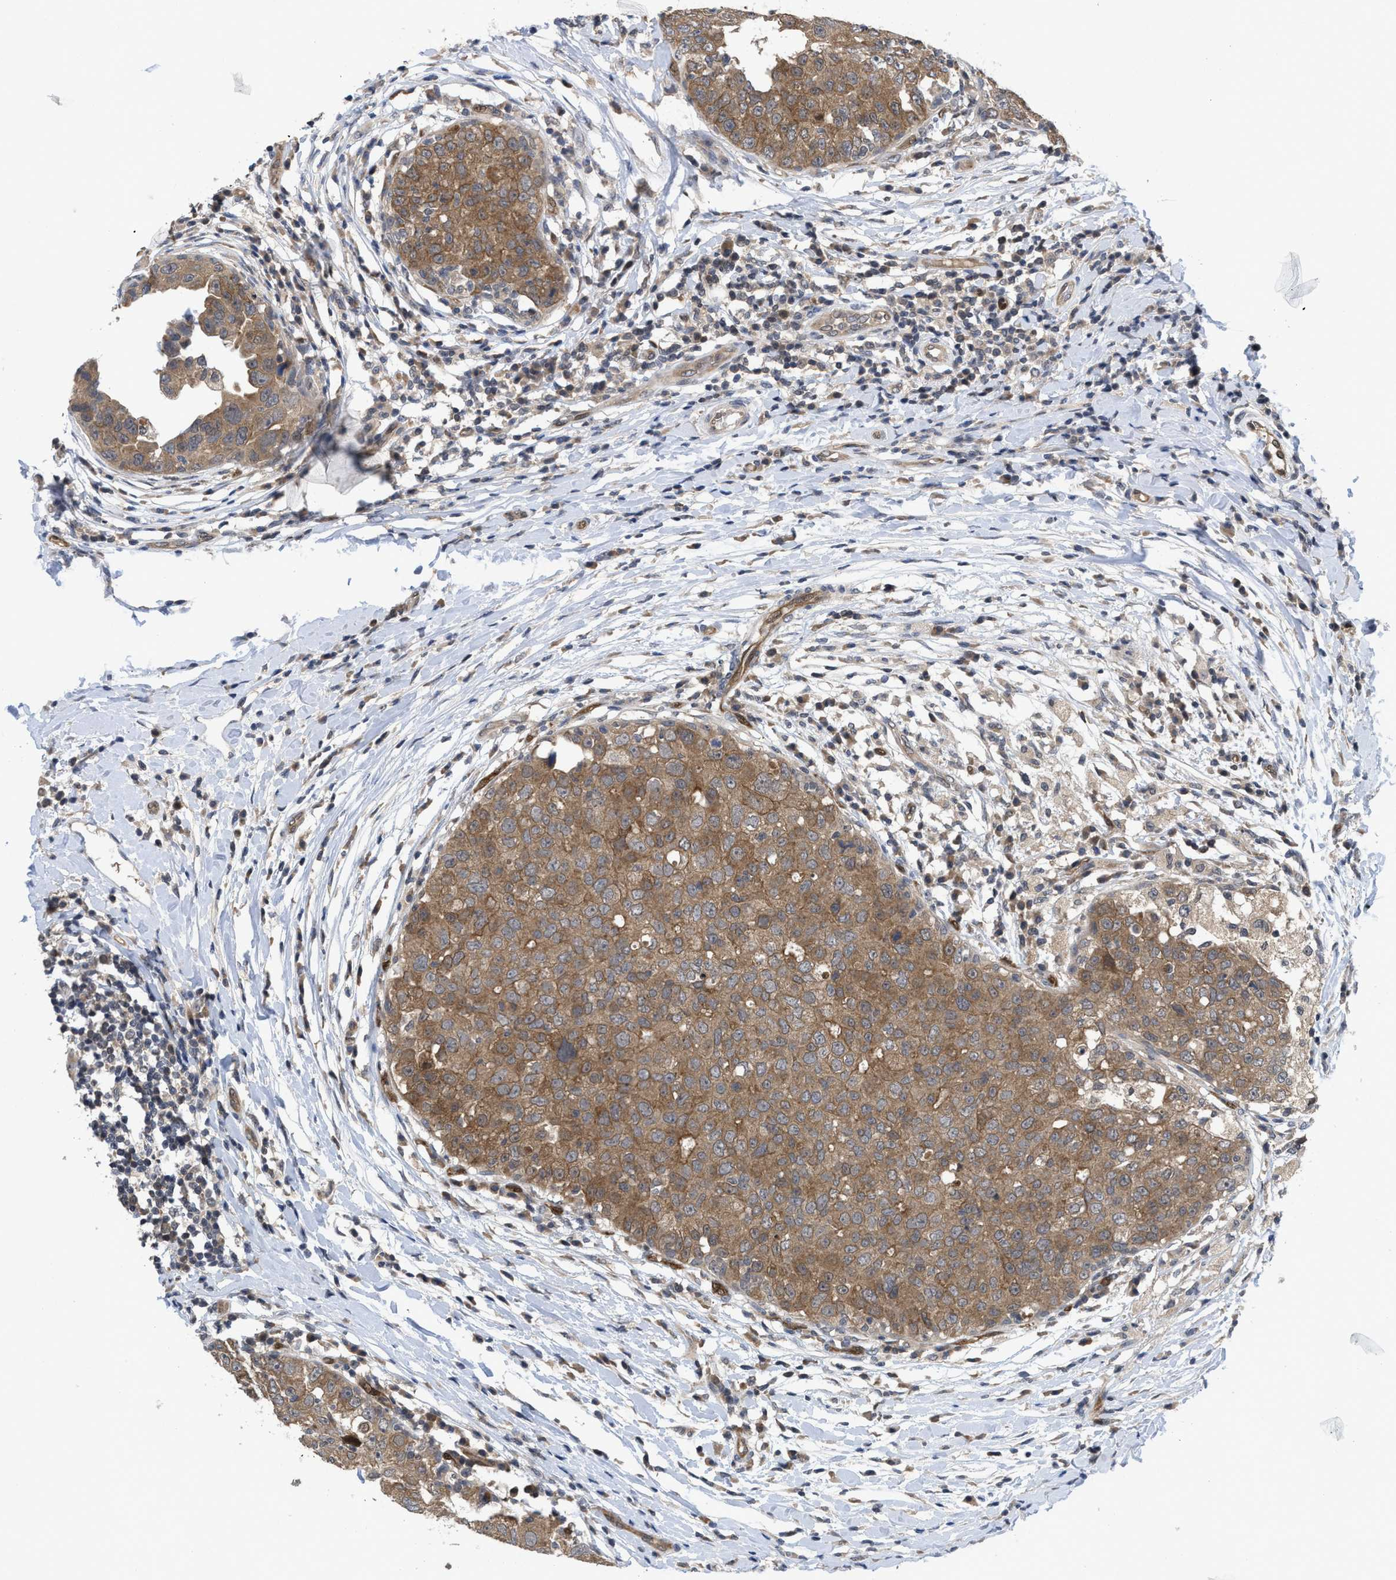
{"staining": {"intensity": "moderate", "quantity": ">75%", "location": "cytoplasmic/membranous"}, "tissue": "breast cancer", "cell_type": "Tumor cells", "image_type": "cancer", "snomed": [{"axis": "morphology", "description": "Duct carcinoma"}, {"axis": "topography", "description": "Breast"}], "caption": "Human breast cancer (infiltrating ductal carcinoma) stained with a brown dye demonstrates moderate cytoplasmic/membranous positive positivity in about >75% of tumor cells.", "gene": "LDAF1", "patient": {"sex": "female", "age": 27}}